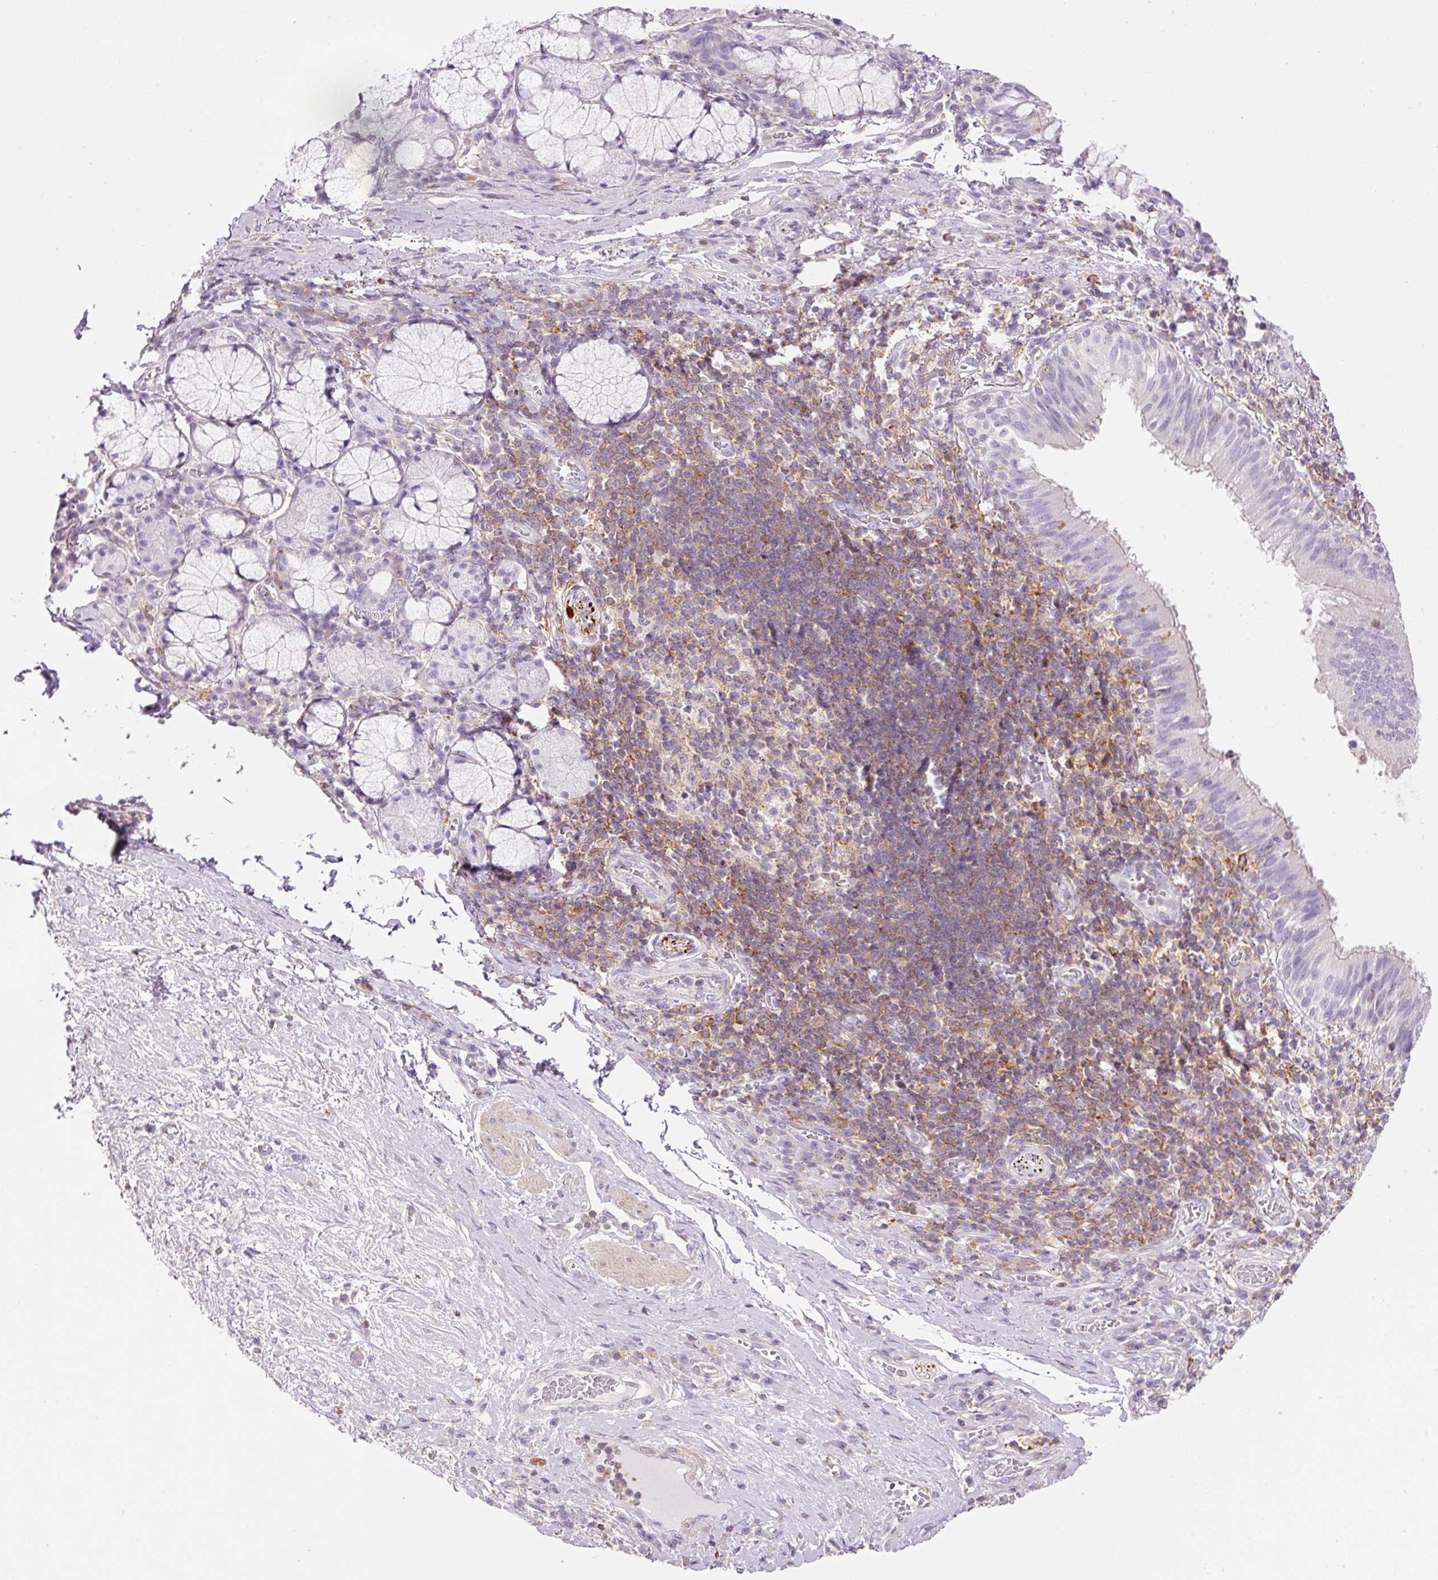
{"staining": {"intensity": "weak", "quantity": "<25%", "location": "cytoplasmic/membranous"}, "tissue": "bronchus", "cell_type": "Respiratory epithelial cells", "image_type": "normal", "snomed": [{"axis": "morphology", "description": "Normal tissue, NOS"}, {"axis": "topography", "description": "Cartilage tissue"}, {"axis": "topography", "description": "Bronchus"}], "caption": "DAB immunohistochemical staining of unremarkable human bronchus exhibits no significant staining in respiratory epithelial cells. (DAB (3,3'-diaminobenzidine) immunohistochemistry (IHC), high magnification).", "gene": "DOK6", "patient": {"sex": "male", "age": 56}}